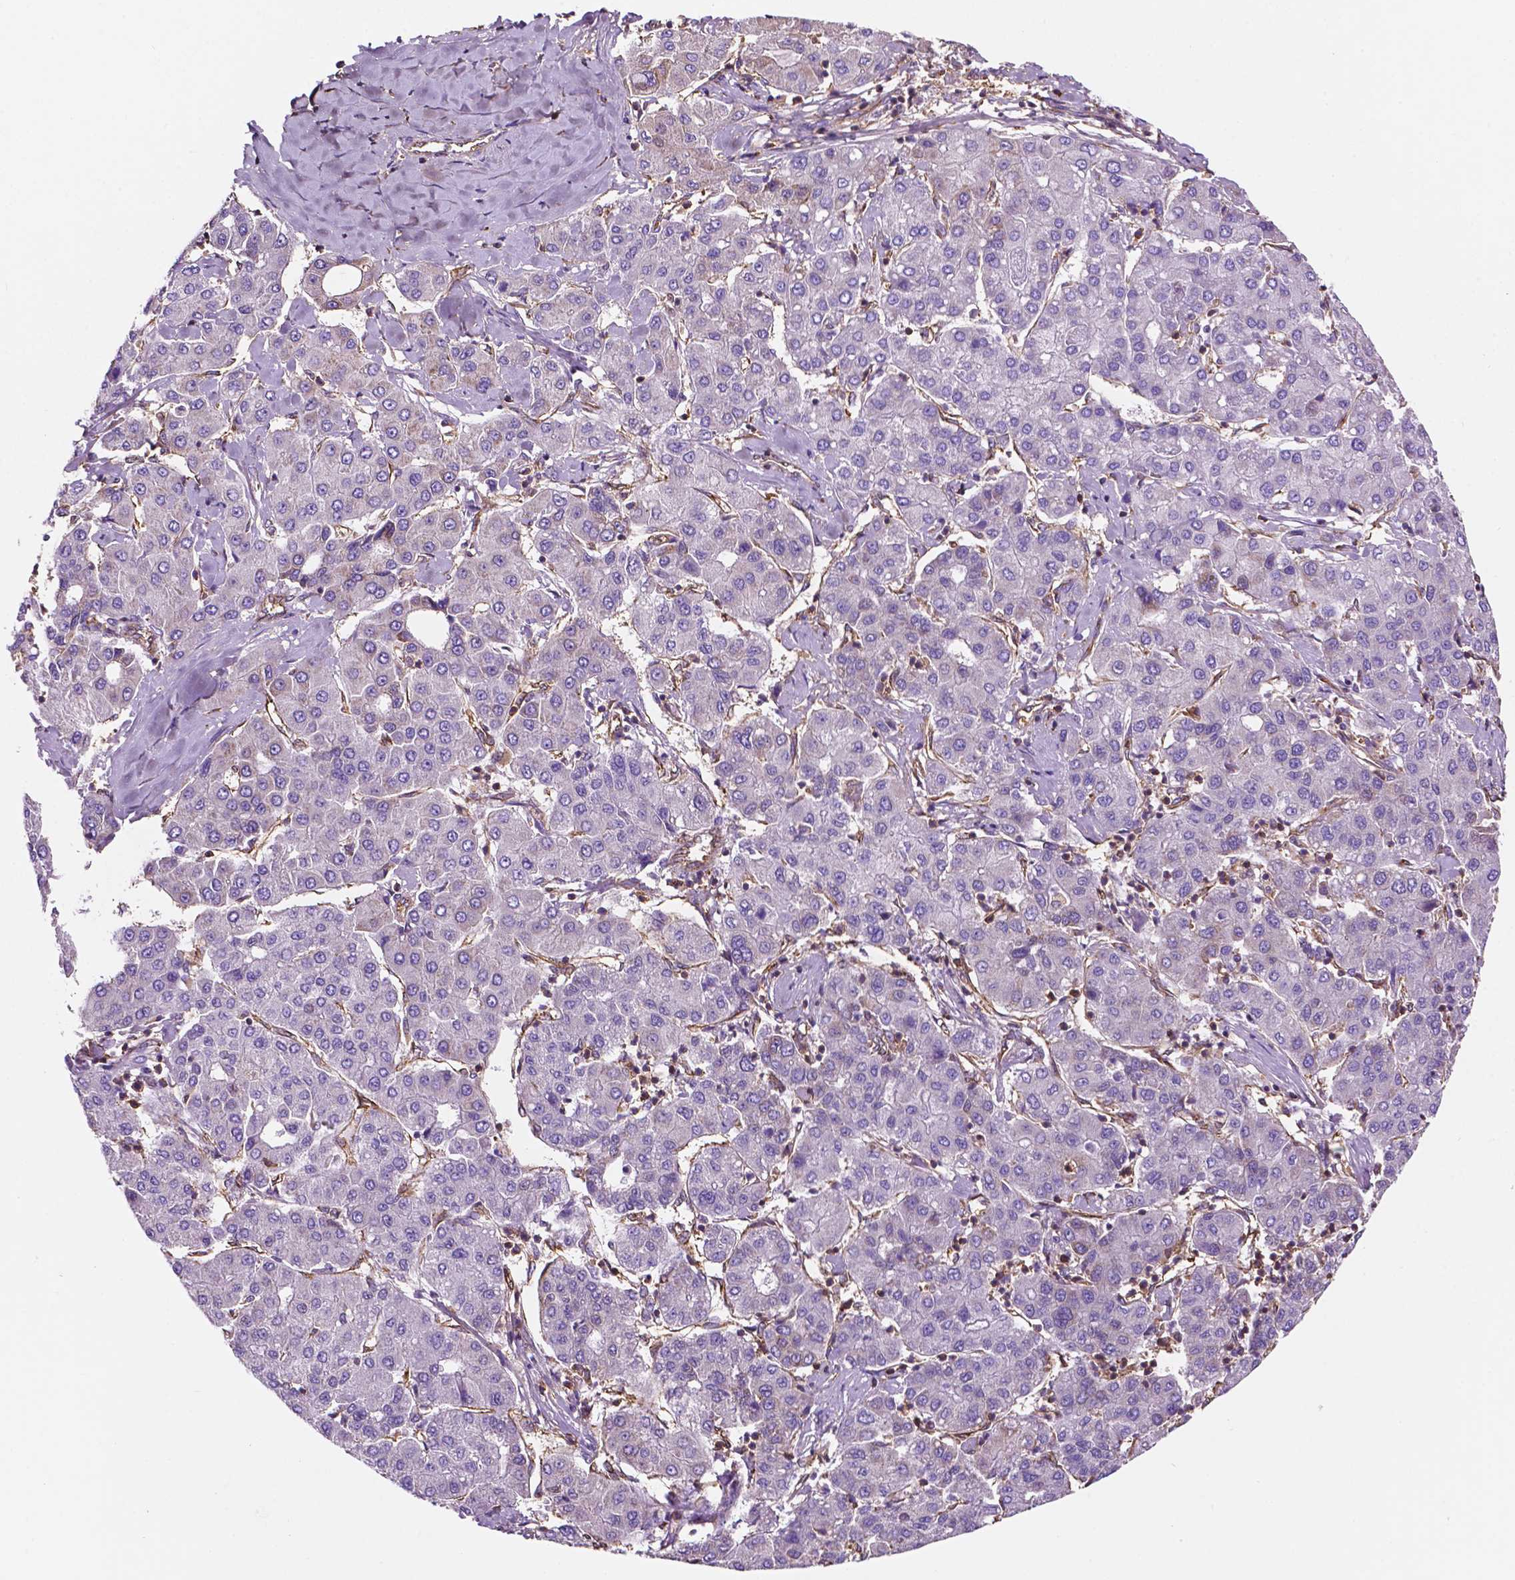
{"staining": {"intensity": "negative", "quantity": "none", "location": "none"}, "tissue": "liver cancer", "cell_type": "Tumor cells", "image_type": "cancer", "snomed": [{"axis": "morphology", "description": "Carcinoma, Hepatocellular, NOS"}, {"axis": "topography", "description": "Liver"}], "caption": "This is an immunohistochemistry photomicrograph of liver hepatocellular carcinoma. There is no positivity in tumor cells.", "gene": "DCN", "patient": {"sex": "male", "age": 65}}